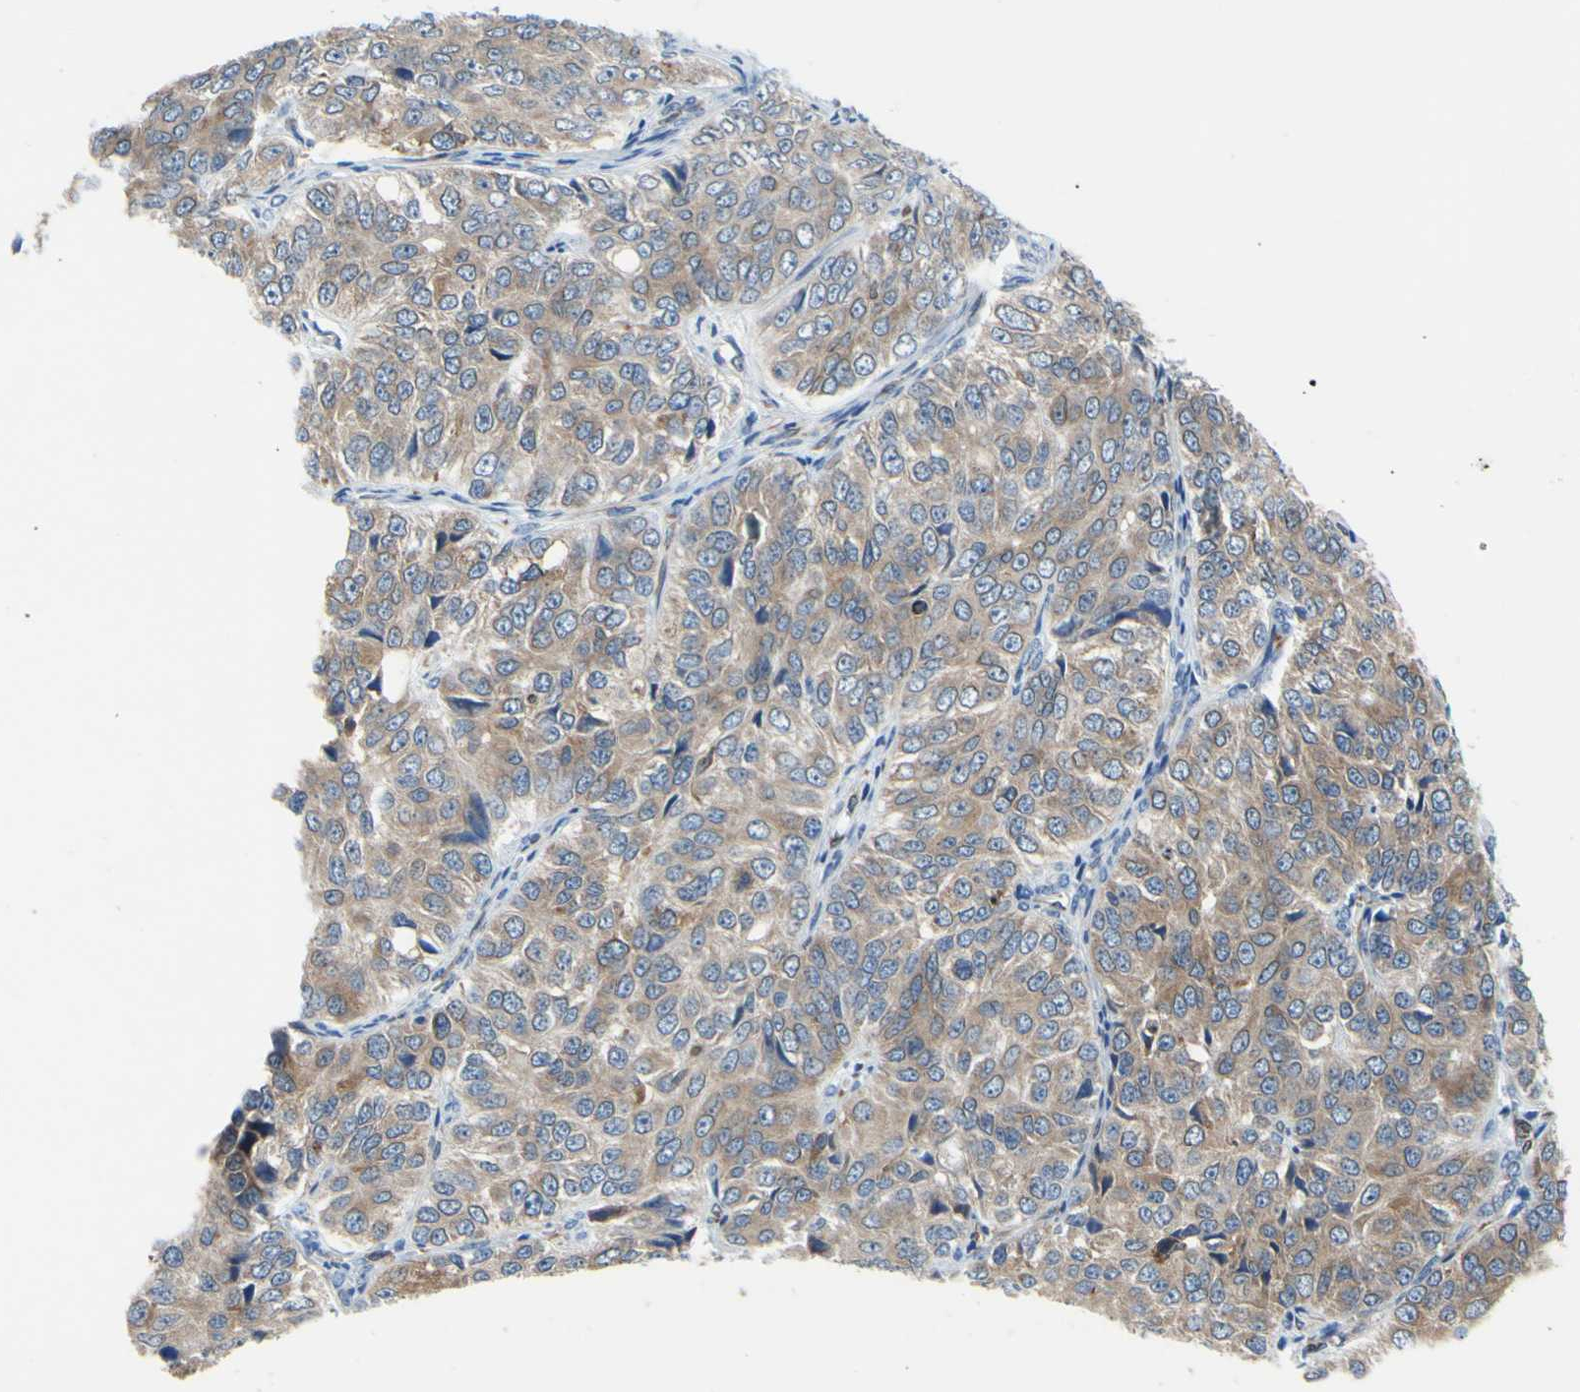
{"staining": {"intensity": "weak", "quantity": ">75%", "location": "cytoplasmic/membranous"}, "tissue": "ovarian cancer", "cell_type": "Tumor cells", "image_type": "cancer", "snomed": [{"axis": "morphology", "description": "Carcinoma, endometroid"}, {"axis": "topography", "description": "Ovary"}], "caption": "This is a histology image of IHC staining of ovarian cancer, which shows weak staining in the cytoplasmic/membranous of tumor cells.", "gene": "MGST2", "patient": {"sex": "female", "age": 51}}